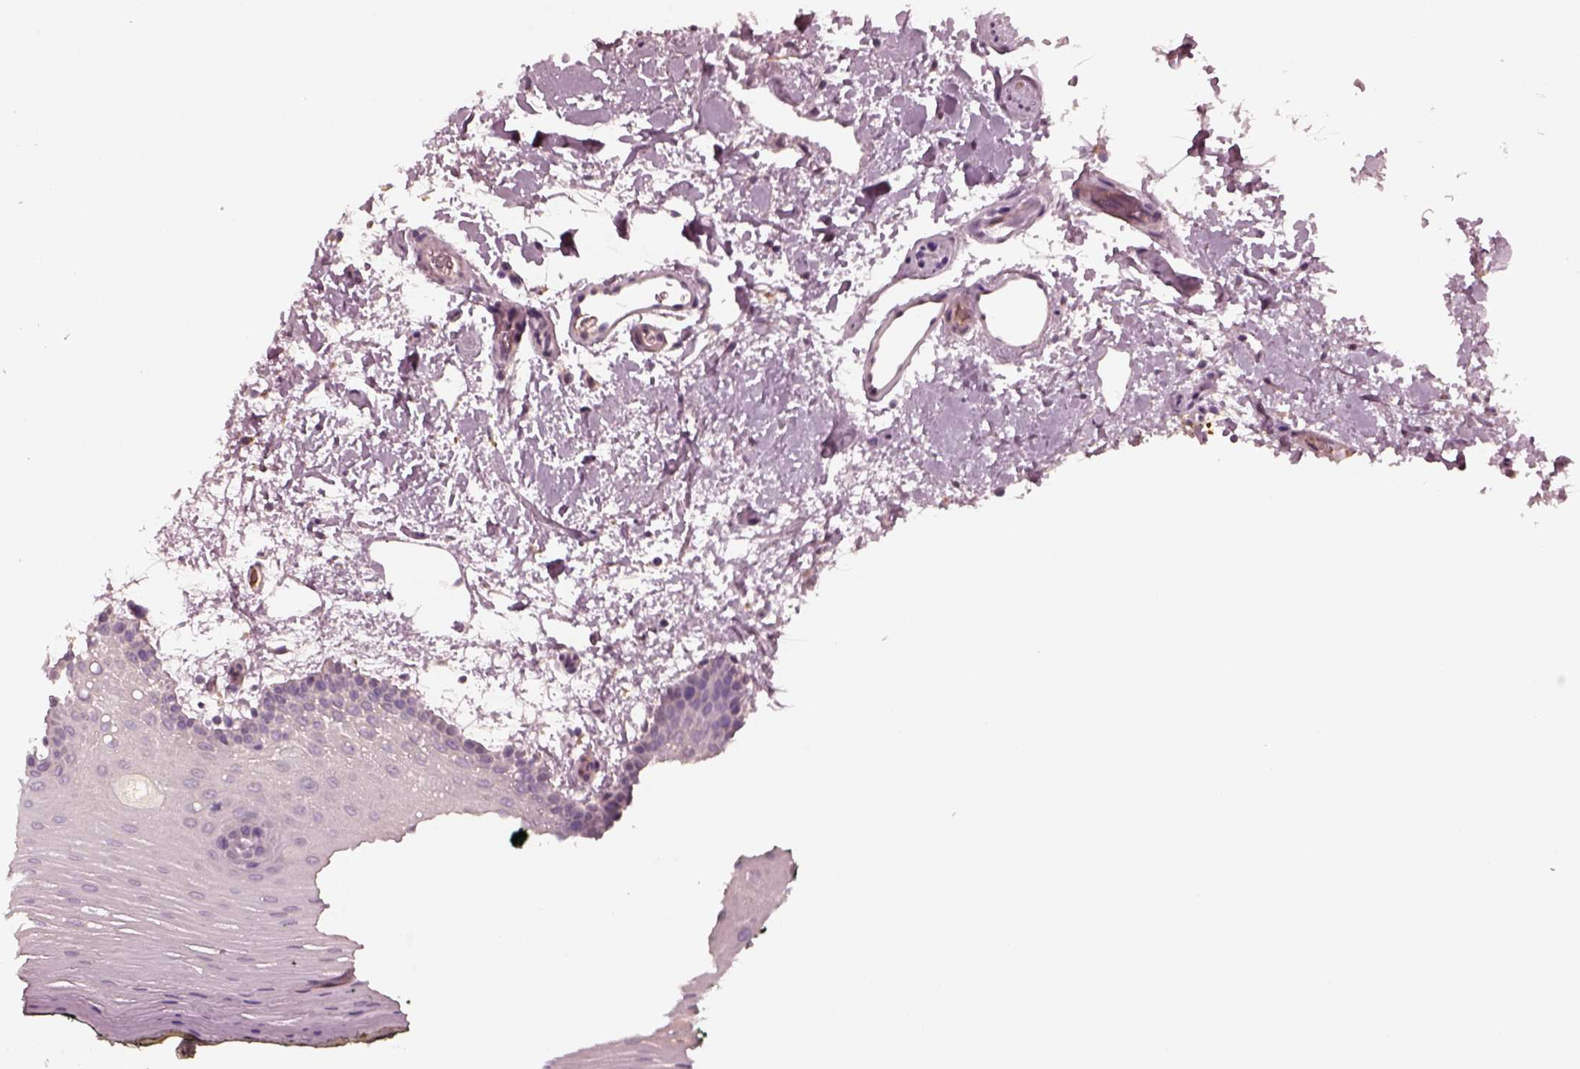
{"staining": {"intensity": "negative", "quantity": "none", "location": "none"}, "tissue": "oral mucosa", "cell_type": "Squamous epithelial cells", "image_type": "normal", "snomed": [{"axis": "morphology", "description": "Normal tissue, NOS"}, {"axis": "topography", "description": "Oral tissue"}, {"axis": "topography", "description": "Head-Neck"}], "caption": "This is an immunohistochemistry (IHC) histopathology image of benign human oral mucosa. There is no positivity in squamous epithelial cells.", "gene": "PORCN", "patient": {"sex": "male", "age": 65}}